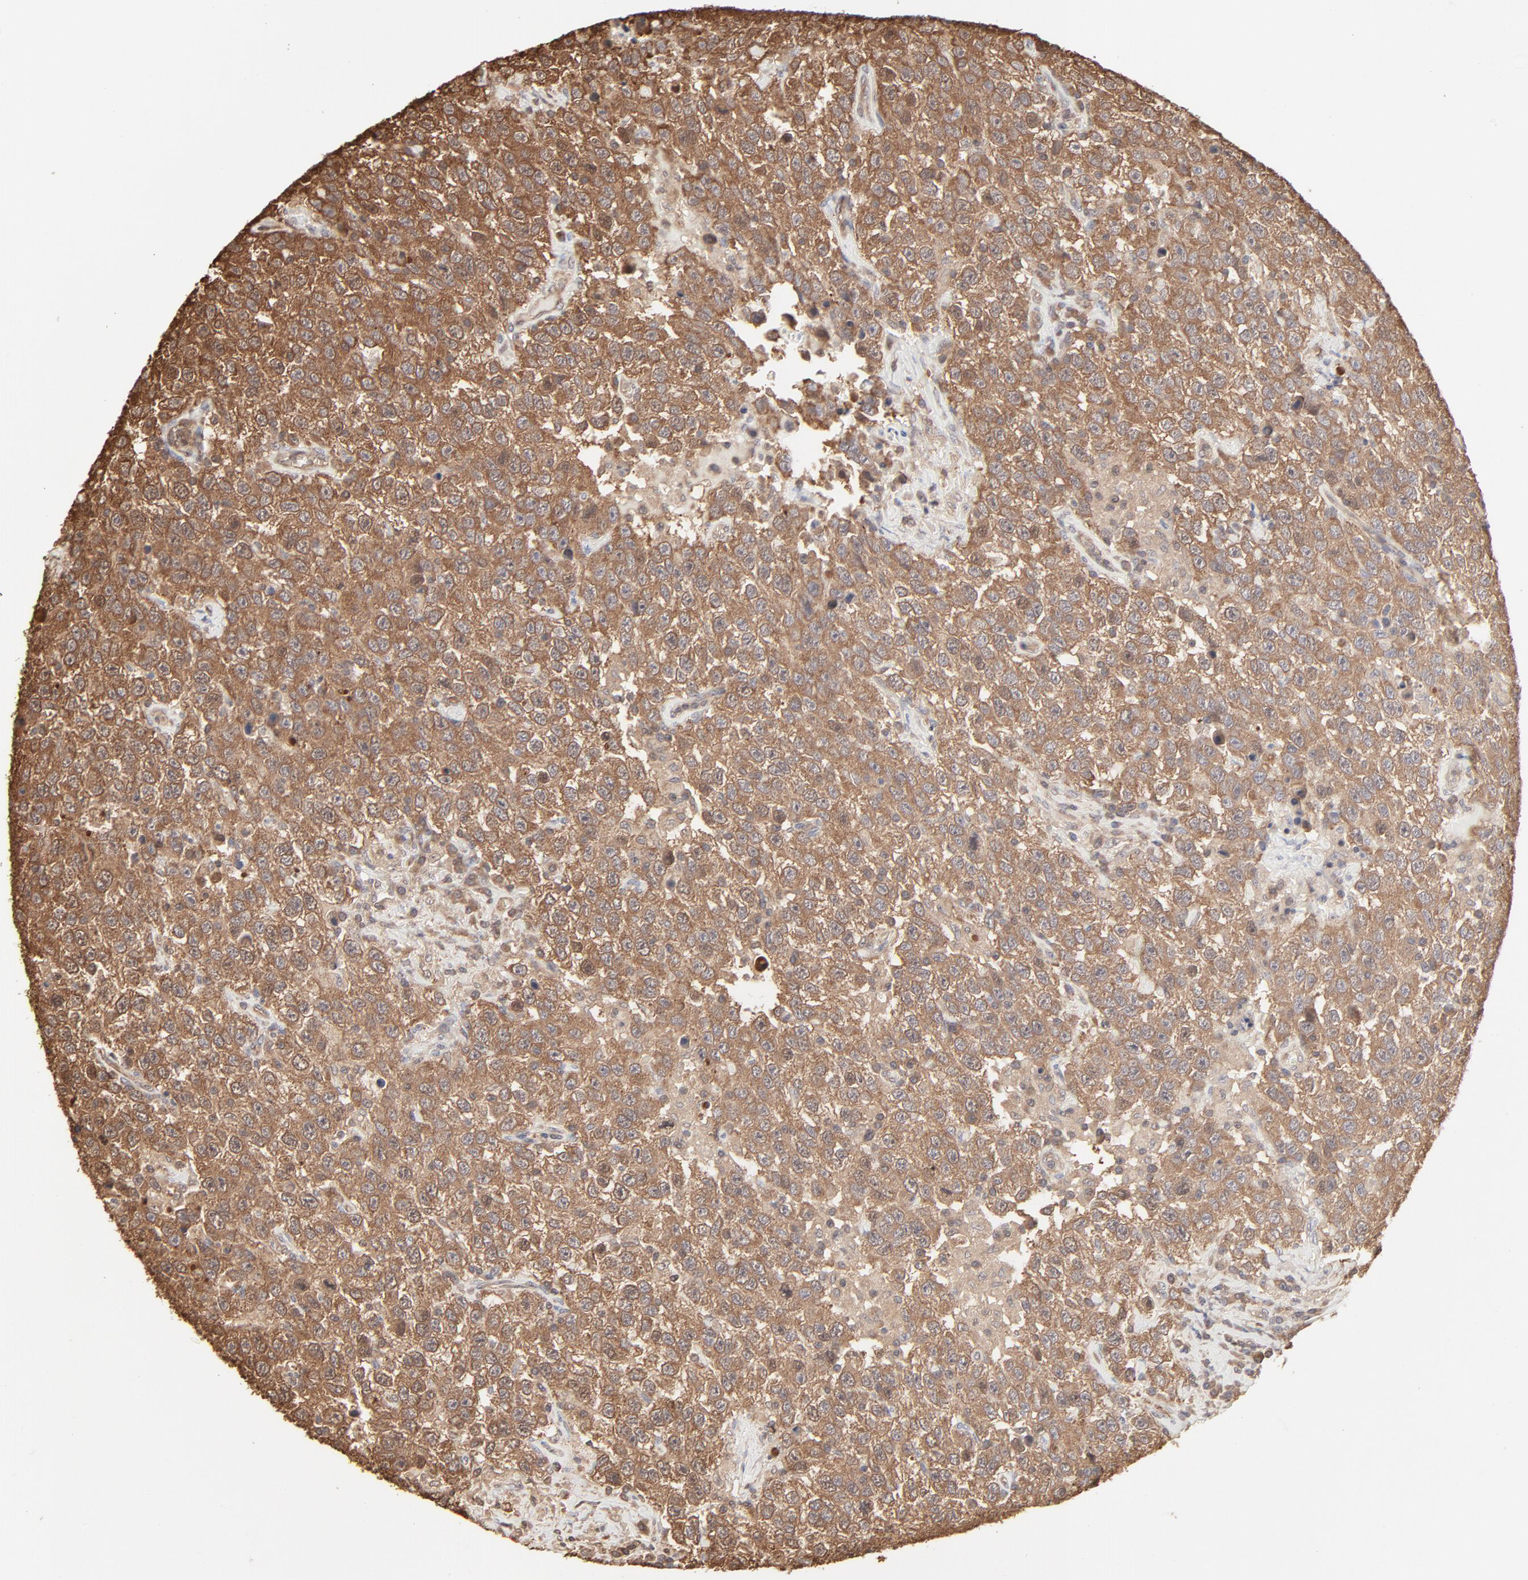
{"staining": {"intensity": "moderate", "quantity": ">75%", "location": "cytoplasmic/membranous"}, "tissue": "testis cancer", "cell_type": "Tumor cells", "image_type": "cancer", "snomed": [{"axis": "morphology", "description": "Seminoma, NOS"}, {"axis": "topography", "description": "Testis"}], "caption": "DAB immunohistochemical staining of seminoma (testis) reveals moderate cytoplasmic/membranous protein expression in approximately >75% of tumor cells.", "gene": "PPP2CA", "patient": {"sex": "male", "age": 41}}